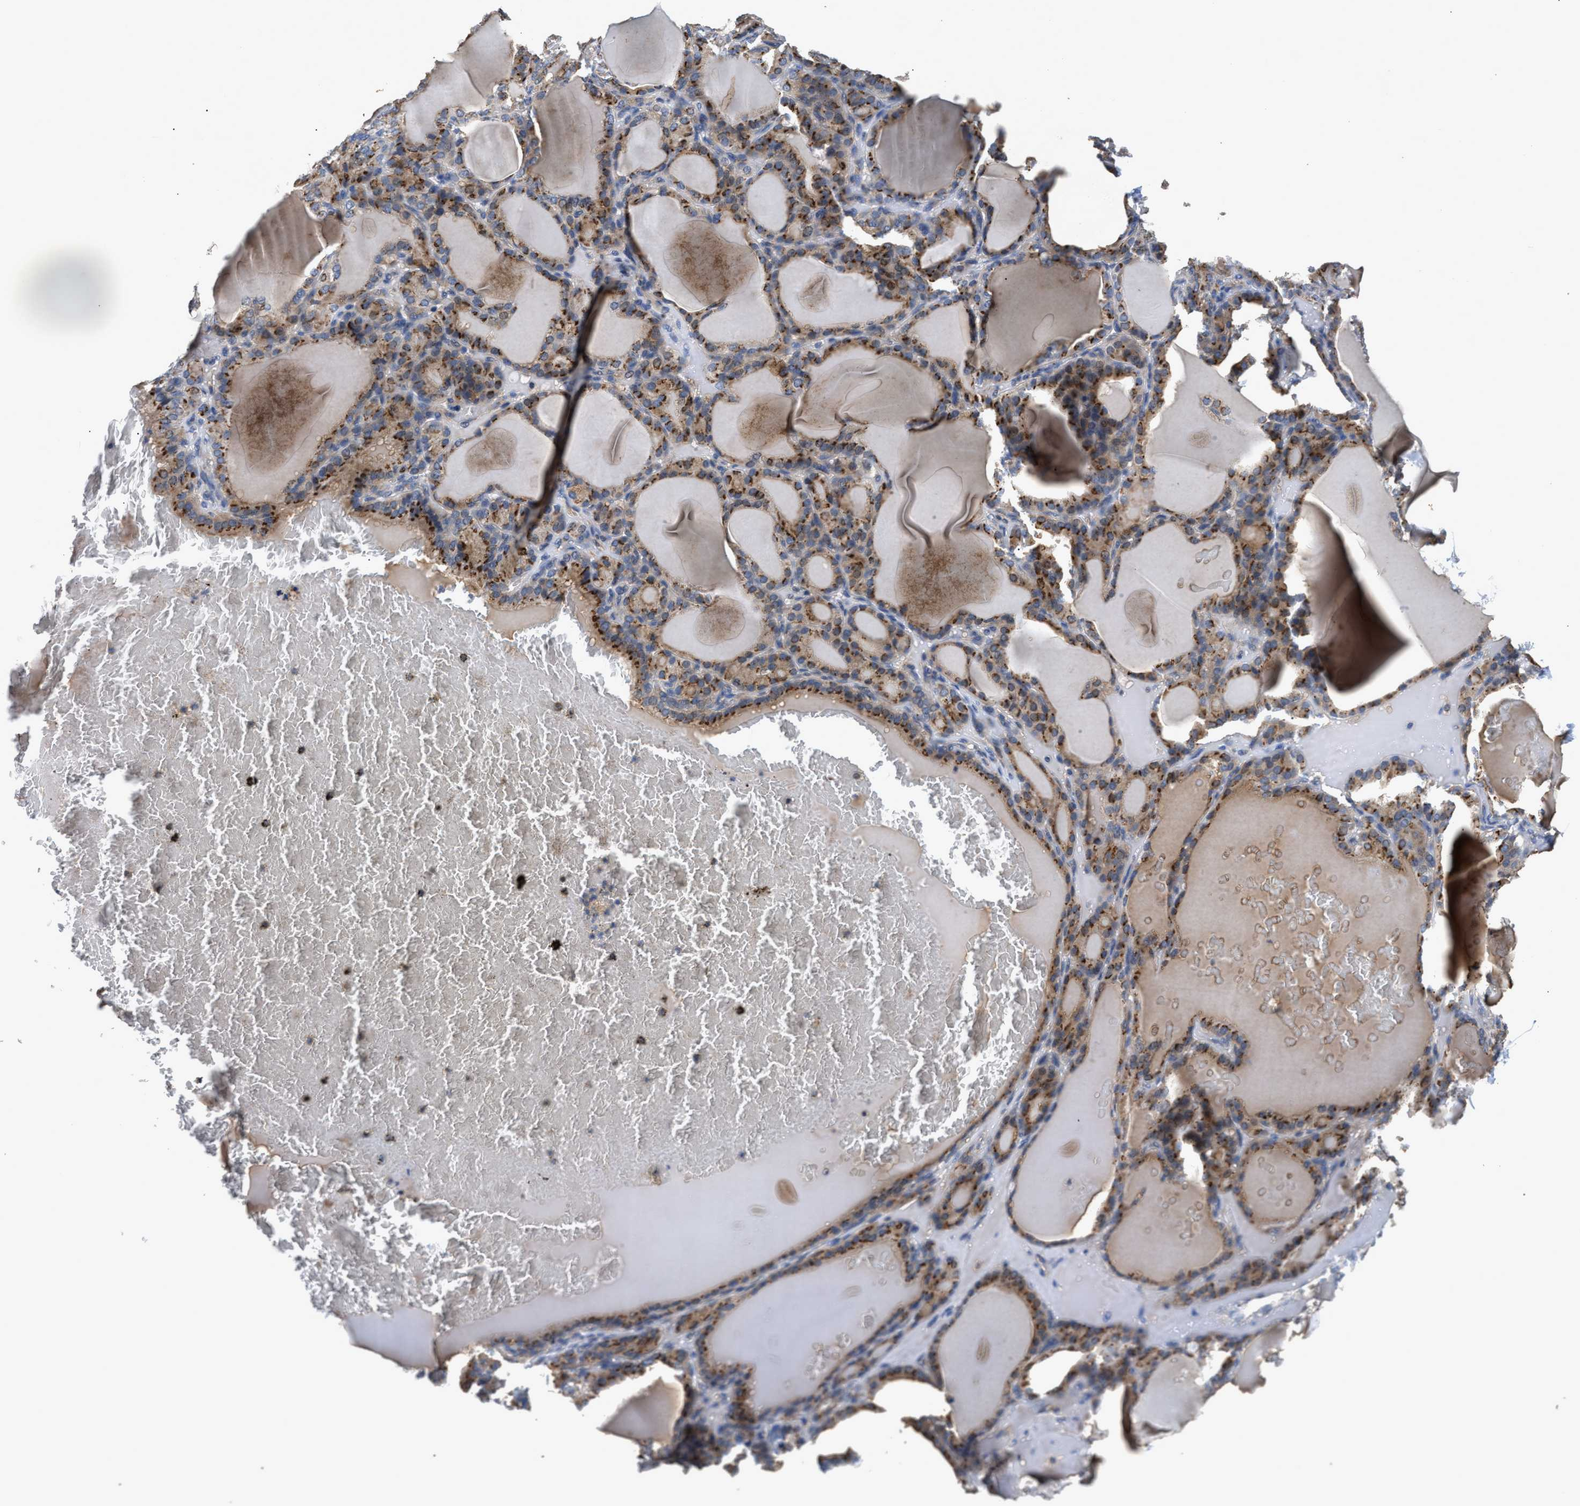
{"staining": {"intensity": "moderate", "quantity": ">75%", "location": "cytoplasmic/membranous"}, "tissue": "thyroid gland", "cell_type": "Glandular cells", "image_type": "normal", "snomed": [{"axis": "morphology", "description": "Normal tissue, NOS"}, {"axis": "topography", "description": "Thyroid gland"}], "caption": "Protein staining displays moderate cytoplasmic/membranous positivity in approximately >75% of glandular cells in unremarkable thyroid gland. The protein is shown in brown color, while the nuclei are stained blue.", "gene": "SIK2", "patient": {"sex": "female", "age": 28}}